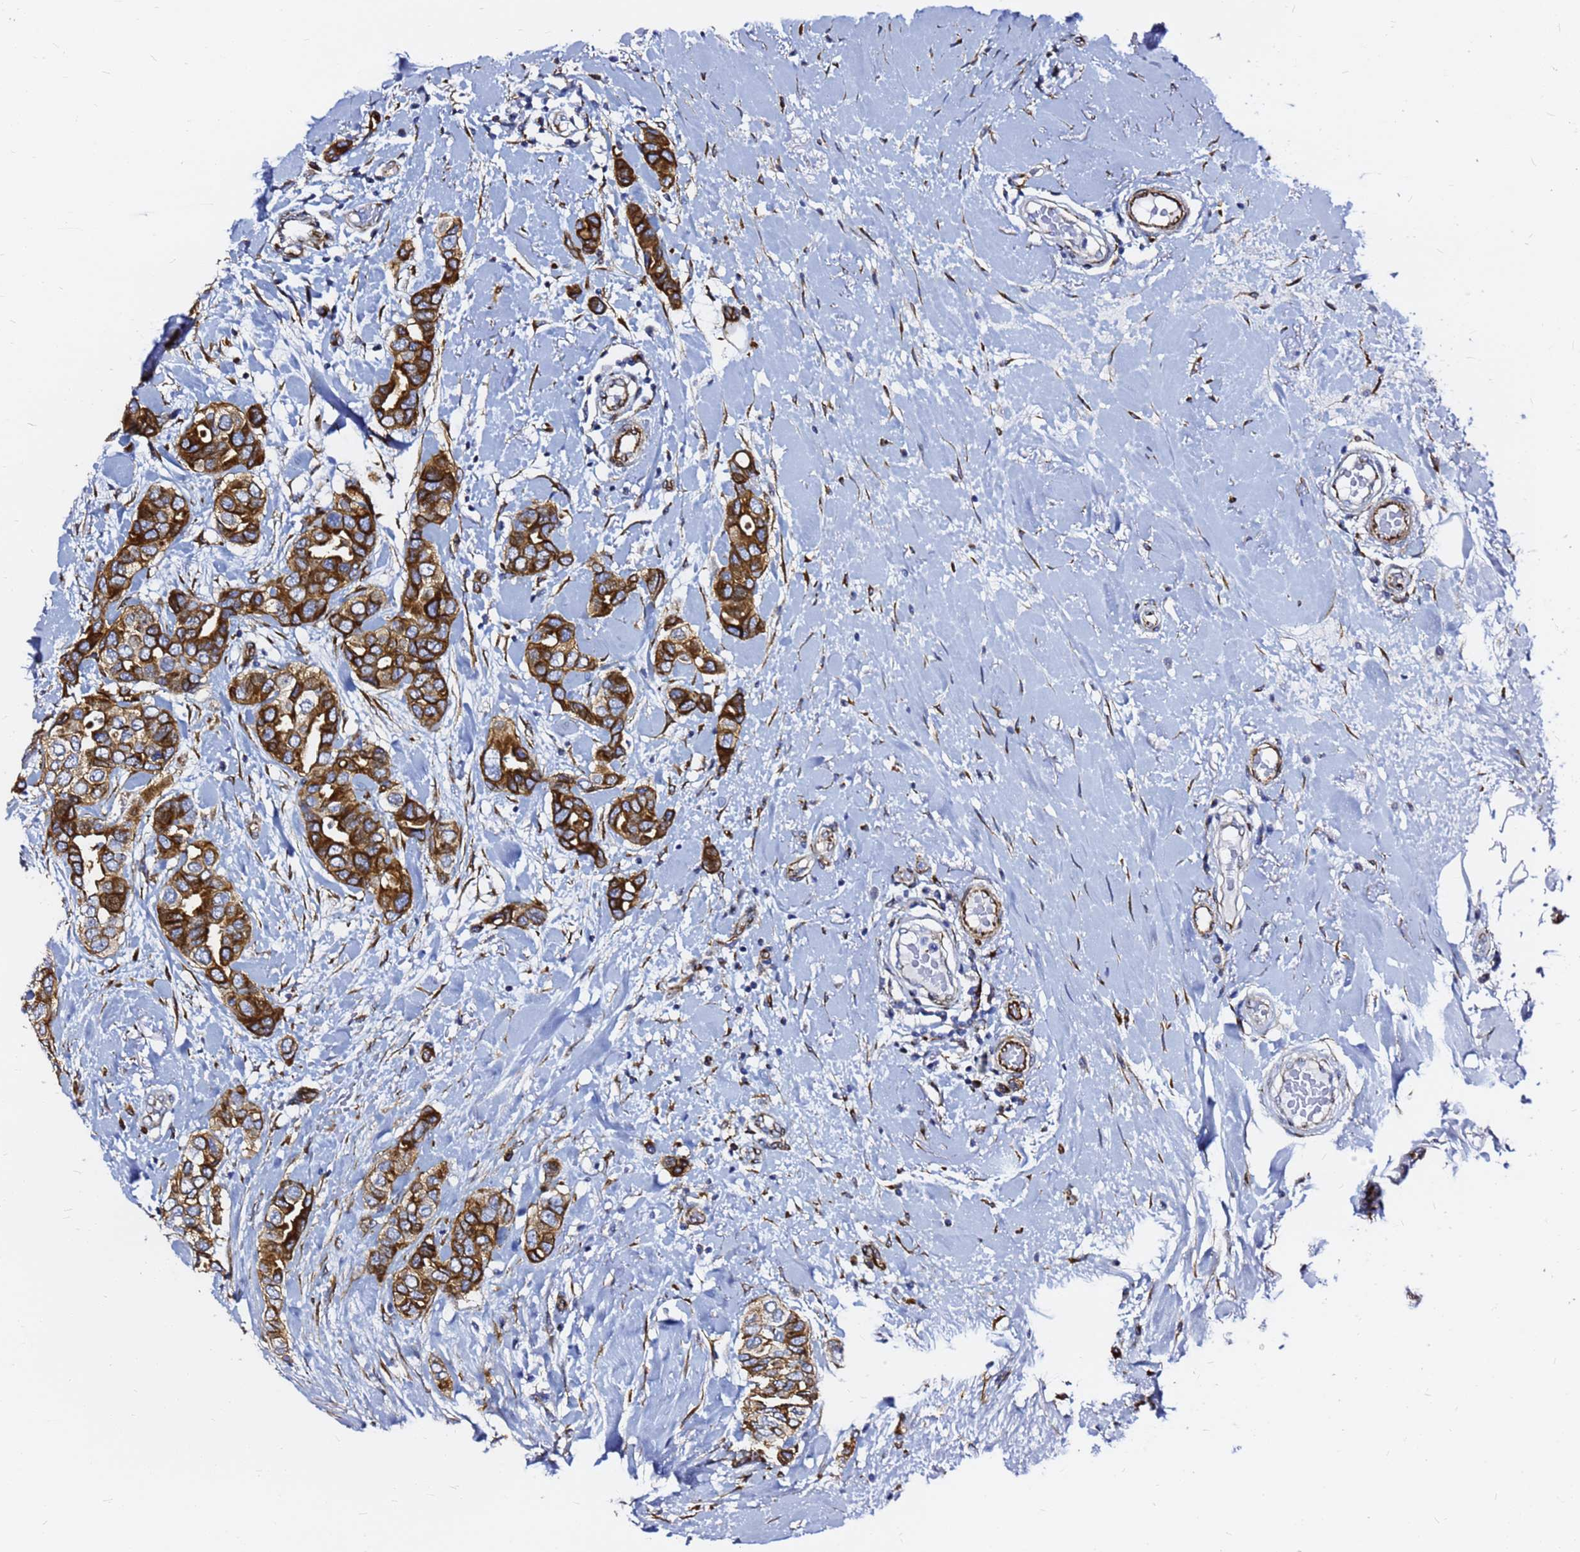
{"staining": {"intensity": "strong", "quantity": ">75%", "location": "cytoplasmic/membranous"}, "tissue": "breast cancer", "cell_type": "Tumor cells", "image_type": "cancer", "snomed": [{"axis": "morphology", "description": "Lobular carcinoma"}, {"axis": "topography", "description": "Breast"}], "caption": "IHC of lobular carcinoma (breast) demonstrates high levels of strong cytoplasmic/membranous expression in approximately >75% of tumor cells.", "gene": "TUBA8", "patient": {"sex": "female", "age": 51}}